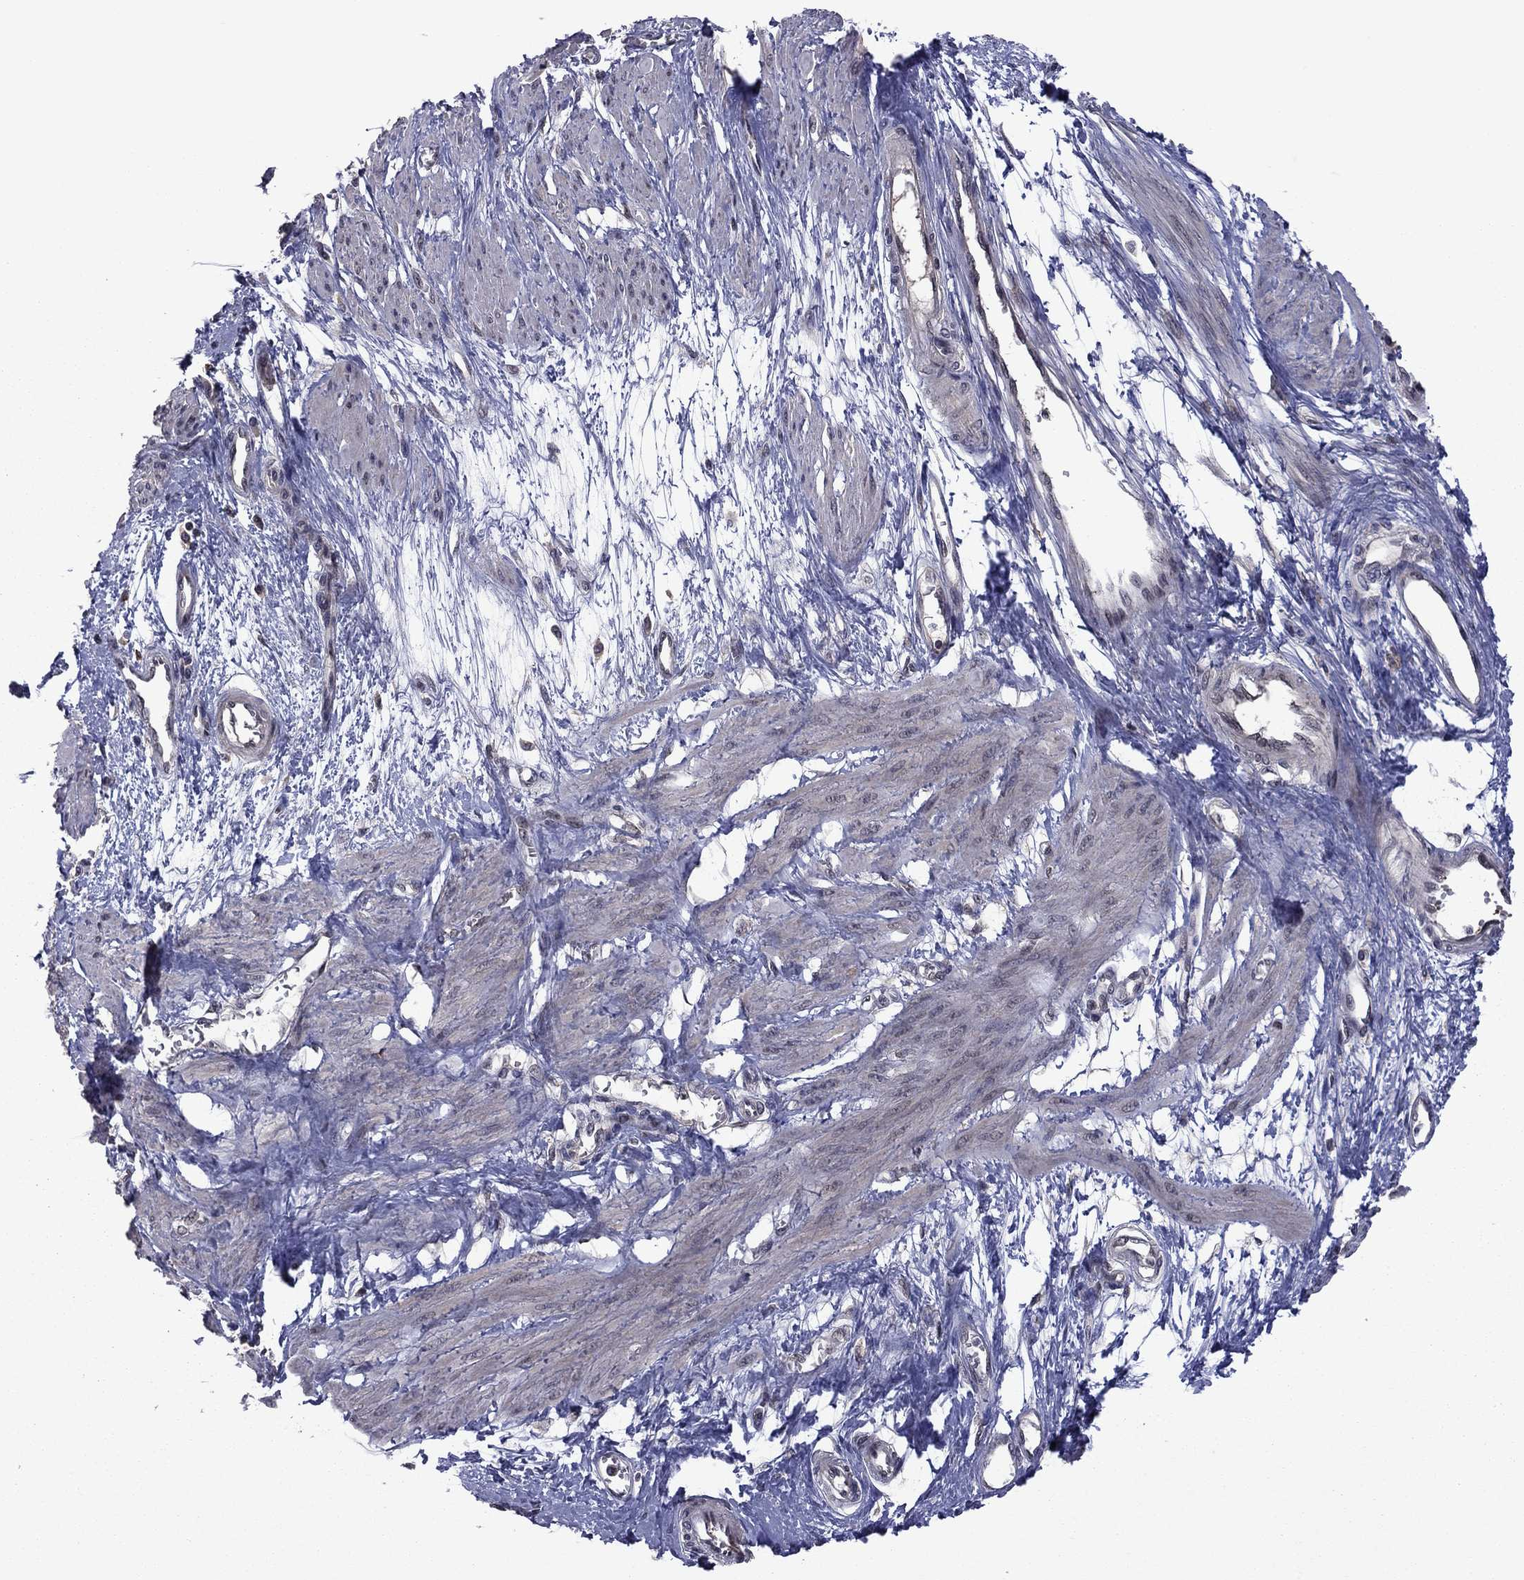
{"staining": {"intensity": "negative", "quantity": "none", "location": "none"}, "tissue": "smooth muscle", "cell_type": "Smooth muscle cells", "image_type": "normal", "snomed": [{"axis": "morphology", "description": "Normal tissue, NOS"}, {"axis": "topography", "description": "Smooth muscle"}, {"axis": "topography", "description": "Uterus"}], "caption": "A photomicrograph of human smooth muscle is negative for staining in smooth muscle cells.", "gene": "GPAA1", "patient": {"sex": "female", "age": 39}}